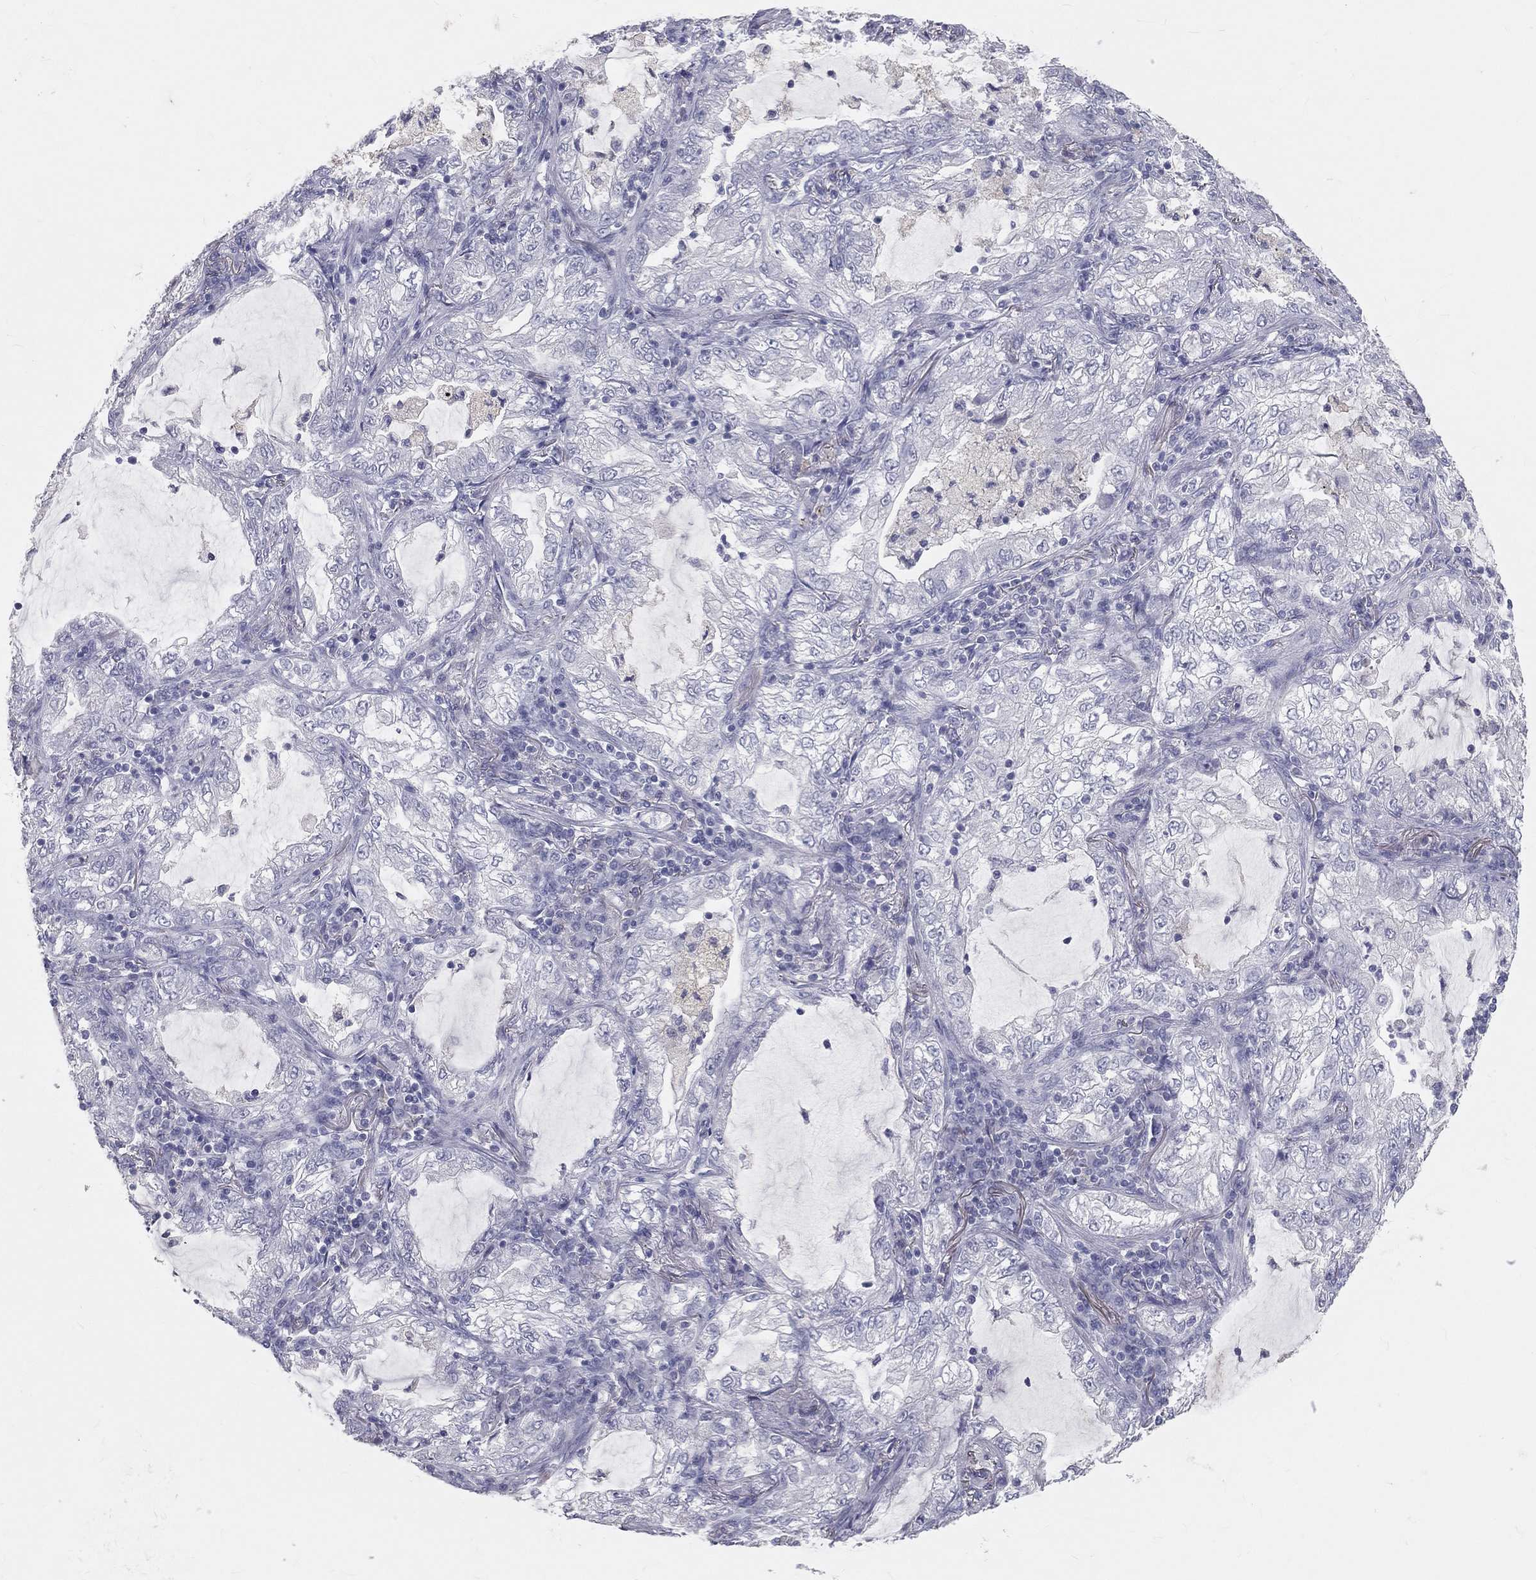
{"staining": {"intensity": "negative", "quantity": "none", "location": "none"}, "tissue": "lung cancer", "cell_type": "Tumor cells", "image_type": "cancer", "snomed": [{"axis": "morphology", "description": "Adenocarcinoma, NOS"}, {"axis": "topography", "description": "Lung"}], "caption": "Immunohistochemistry micrograph of neoplastic tissue: lung cancer stained with DAB demonstrates no significant protein staining in tumor cells.", "gene": "TFPI2", "patient": {"sex": "female", "age": 73}}